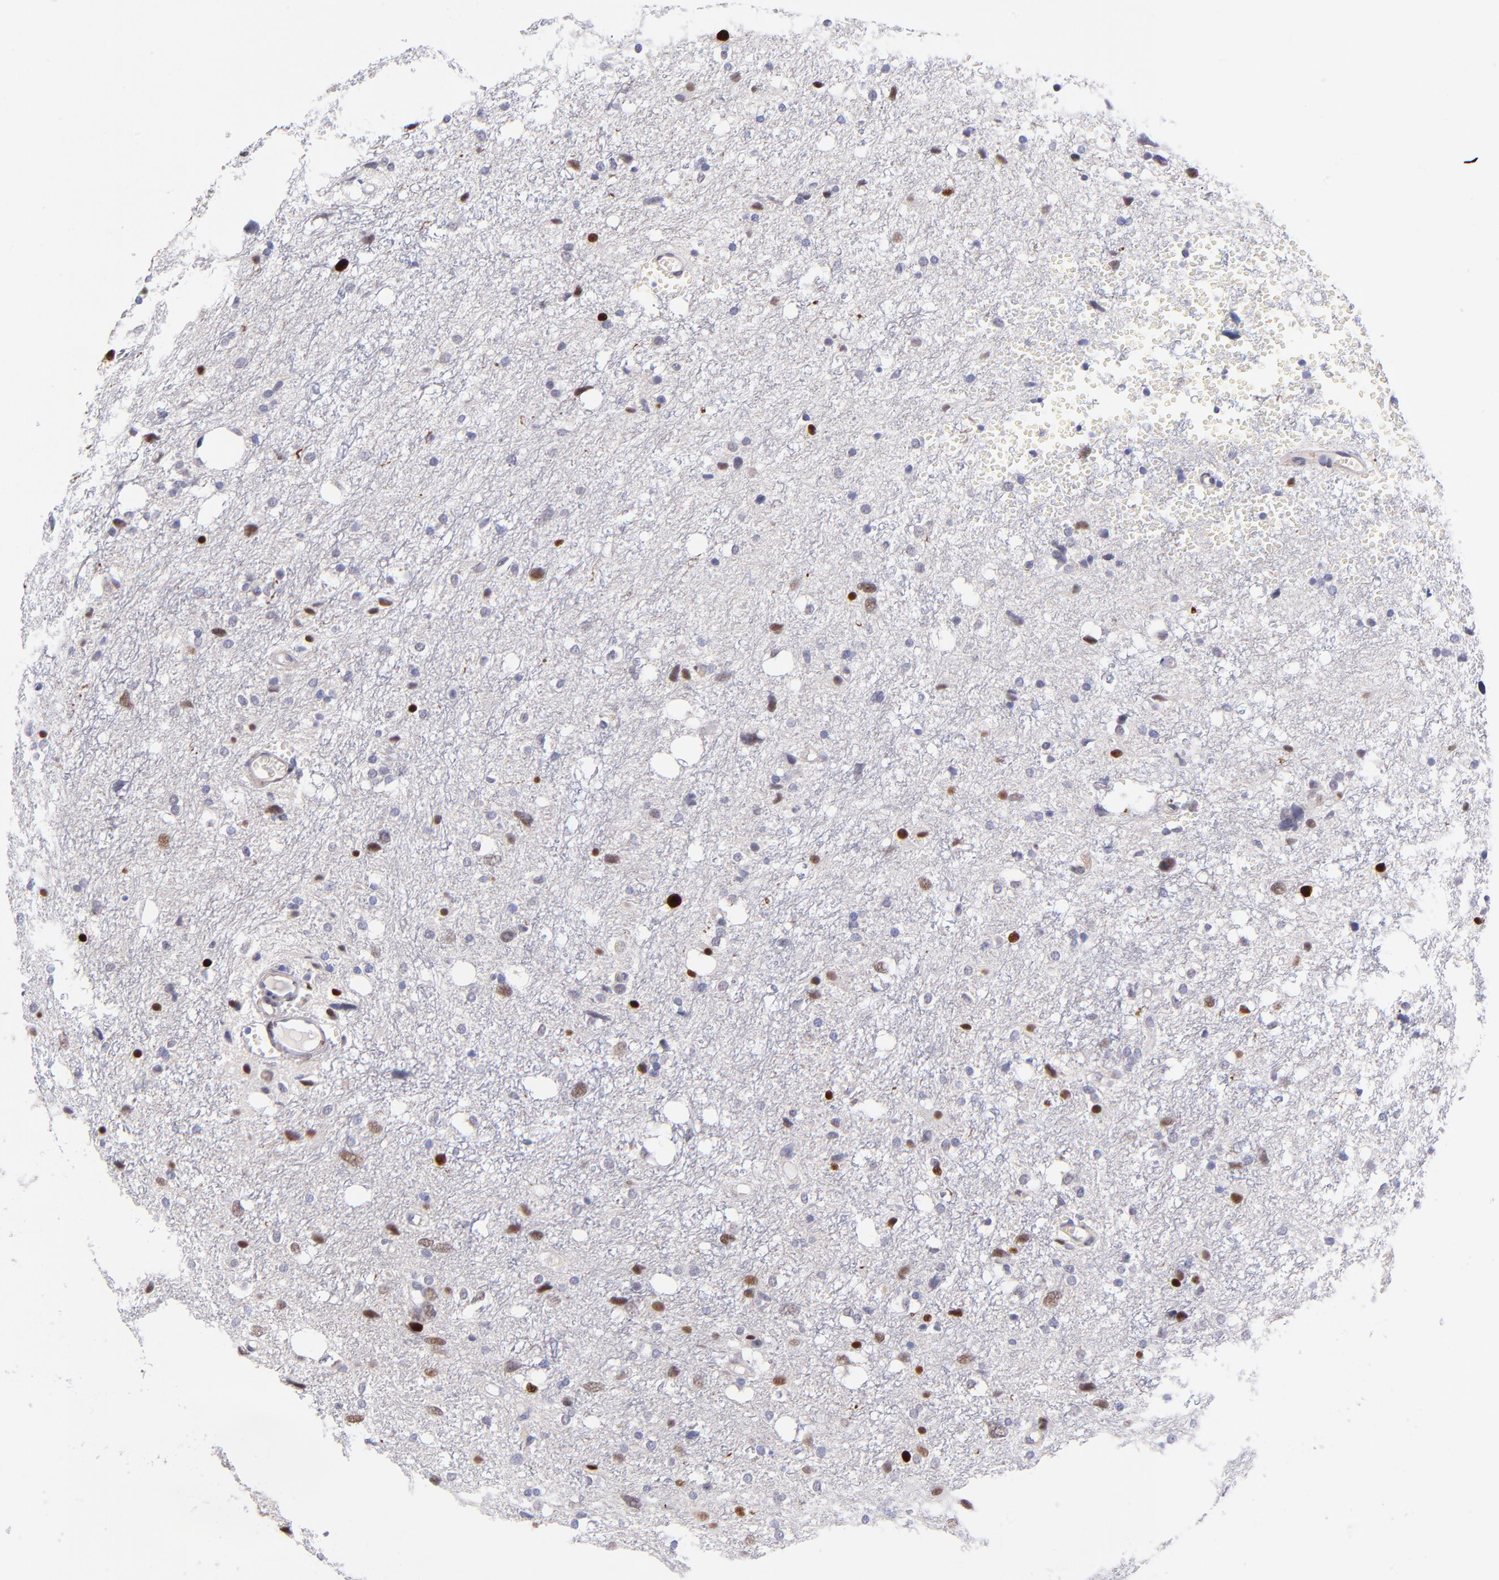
{"staining": {"intensity": "moderate", "quantity": "<25%", "location": "nuclear"}, "tissue": "glioma", "cell_type": "Tumor cells", "image_type": "cancer", "snomed": [{"axis": "morphology", "description": "Glioma, malignant, High grade"}, {"axis": "topography", "description": "Brain"}], "caption": "IHC photomicrograph of neoplastic tissue: human glioma stained using IHC reveals low levels of moderate protein expression localized specifically in the nuclear of tumor cells, appearing as a nuclear brown color.", "gene": "SOX6", "patient": {"sex": "female", "age": 59}}